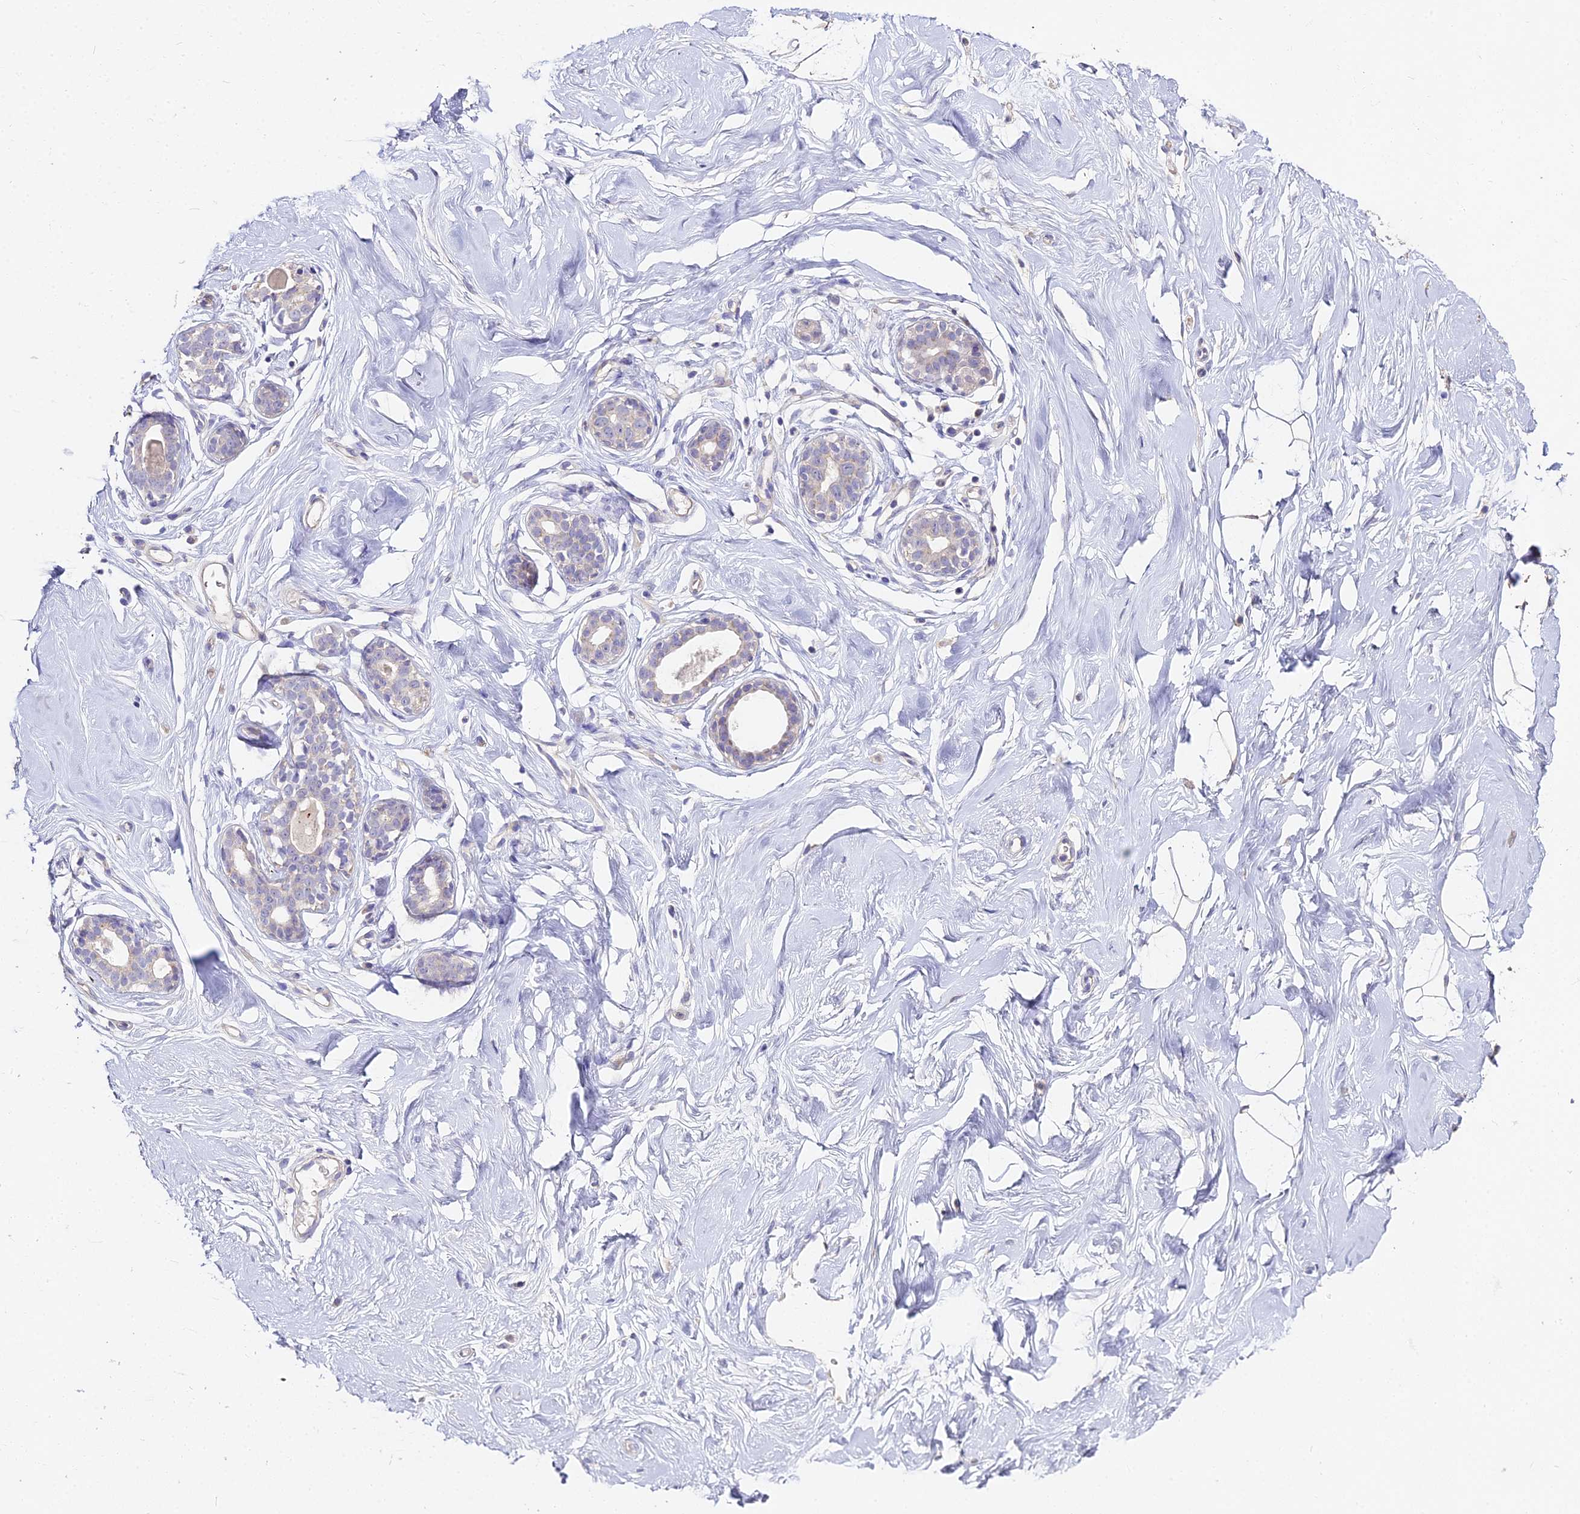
{"staining": {"intensity": "negative", "quantity": "none", "location": "none"}, "tissue": "breast", "cell_type": "Adipocytes", "image_type": "normal", "snomed": [{"axis": "morphology", "description": "Normal tissue, NOS"}, {"axis": "morphology", "description": "Adenoma, NOS"}, {"axis": "topography", "description": "Breast"}], "caption": "Immunohistochemistry of unremarkable human breast demonstrates no expression in adipocytes. (DAB (3,3'-diaminobenzidine) immunohistochemistry with hematoxylin counter stain).", "gene": "GLYAT", "patient": {"sex": "female", "age": 23}}